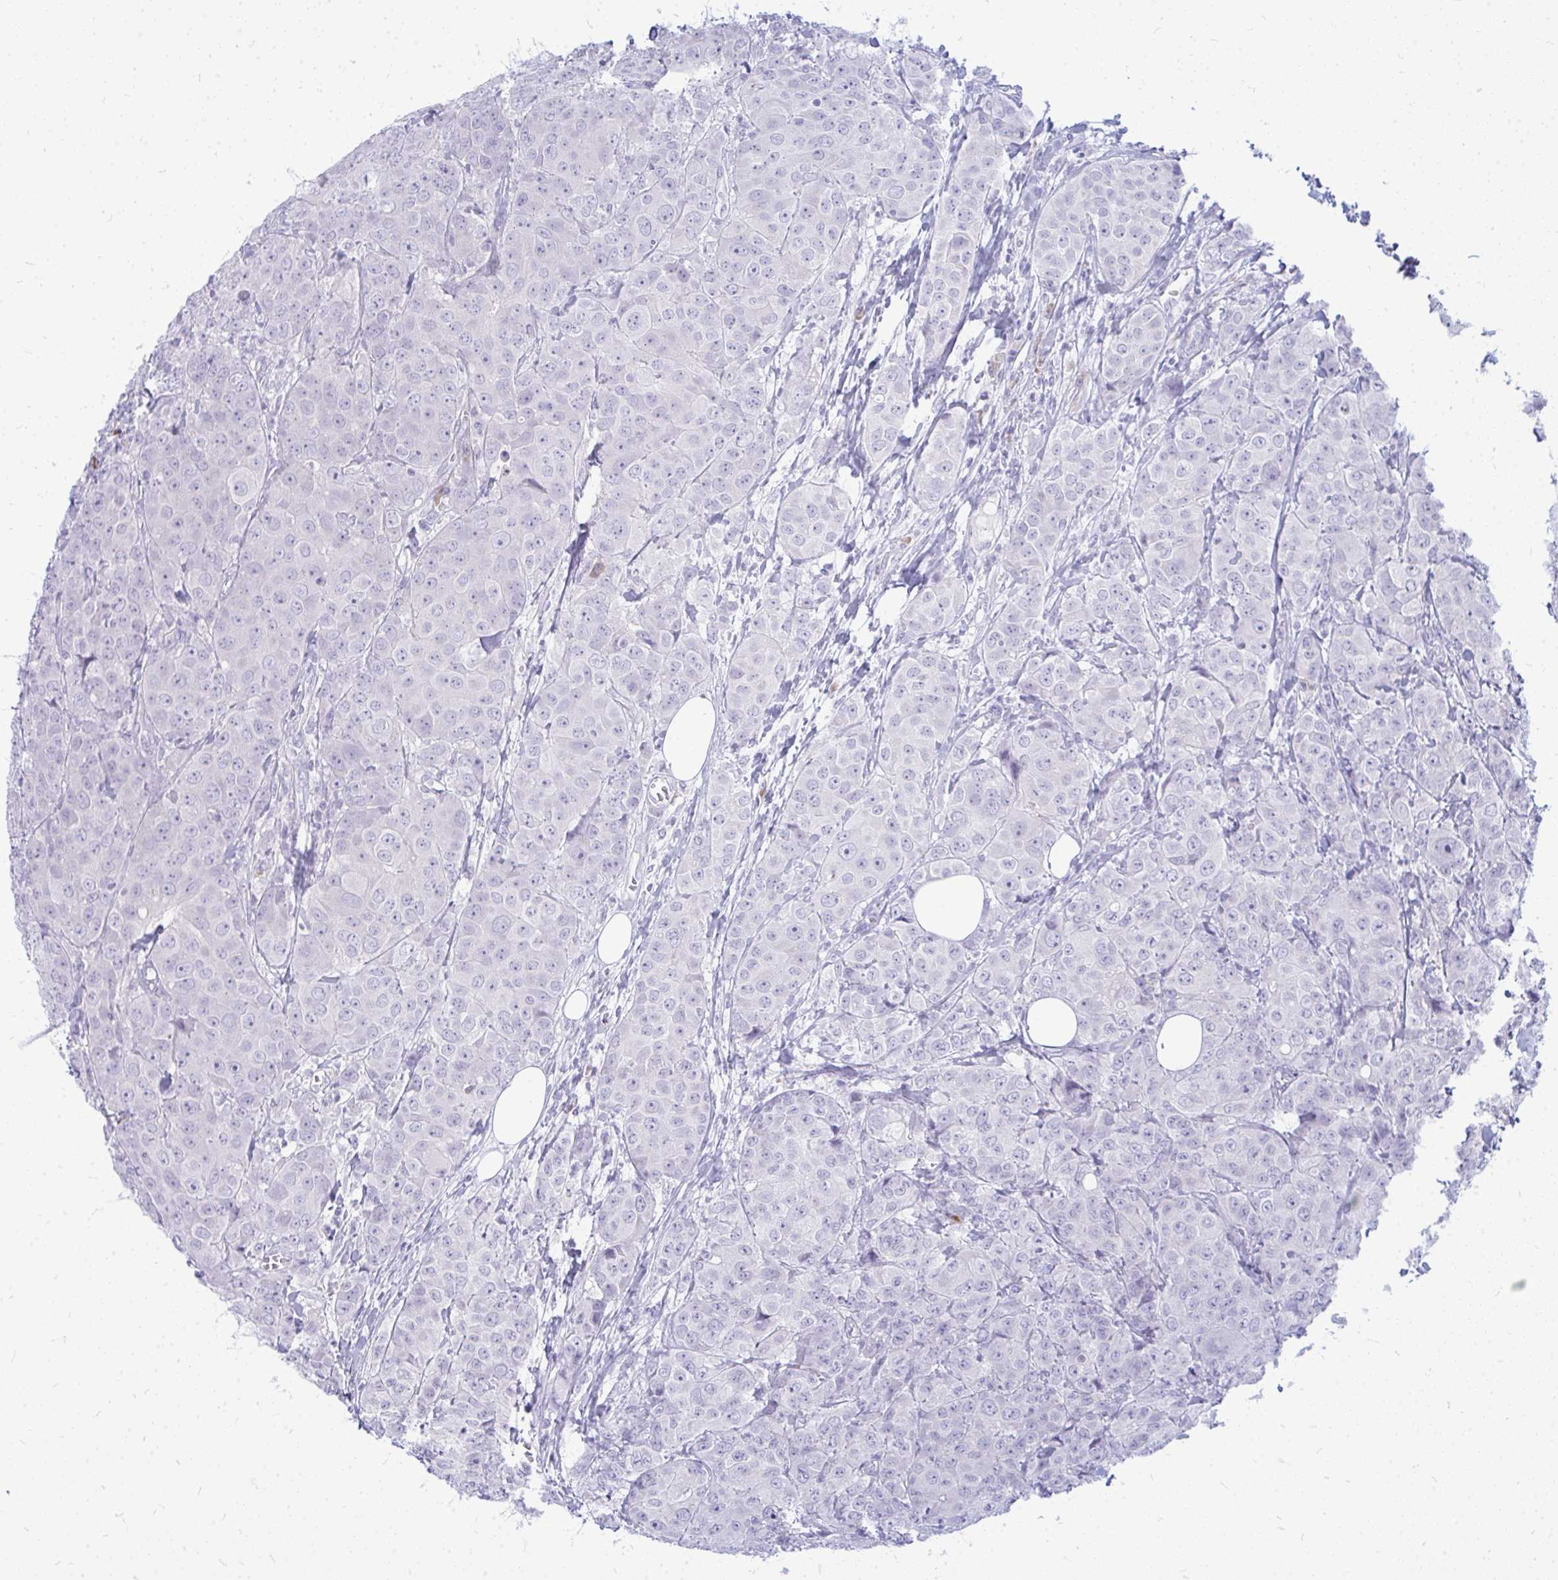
{"staining": {"intensity": "negative", "quantity": "none", "location": "none"}, "tissue": "breast cancer", "cell_type": "Tumor cells", "image_type": "cancer", "snomed": [{"axis": "morphology", "description": "Duct carcinoma"}, {"axis": "topography", "description": "Breast"}], "caption": "Breast invasive ductal carcinoma stained for a protein using IHC shows no staining tumor cells.", "gene": "TSPEAR", "patient": {"sex": "female", "age": 43}}